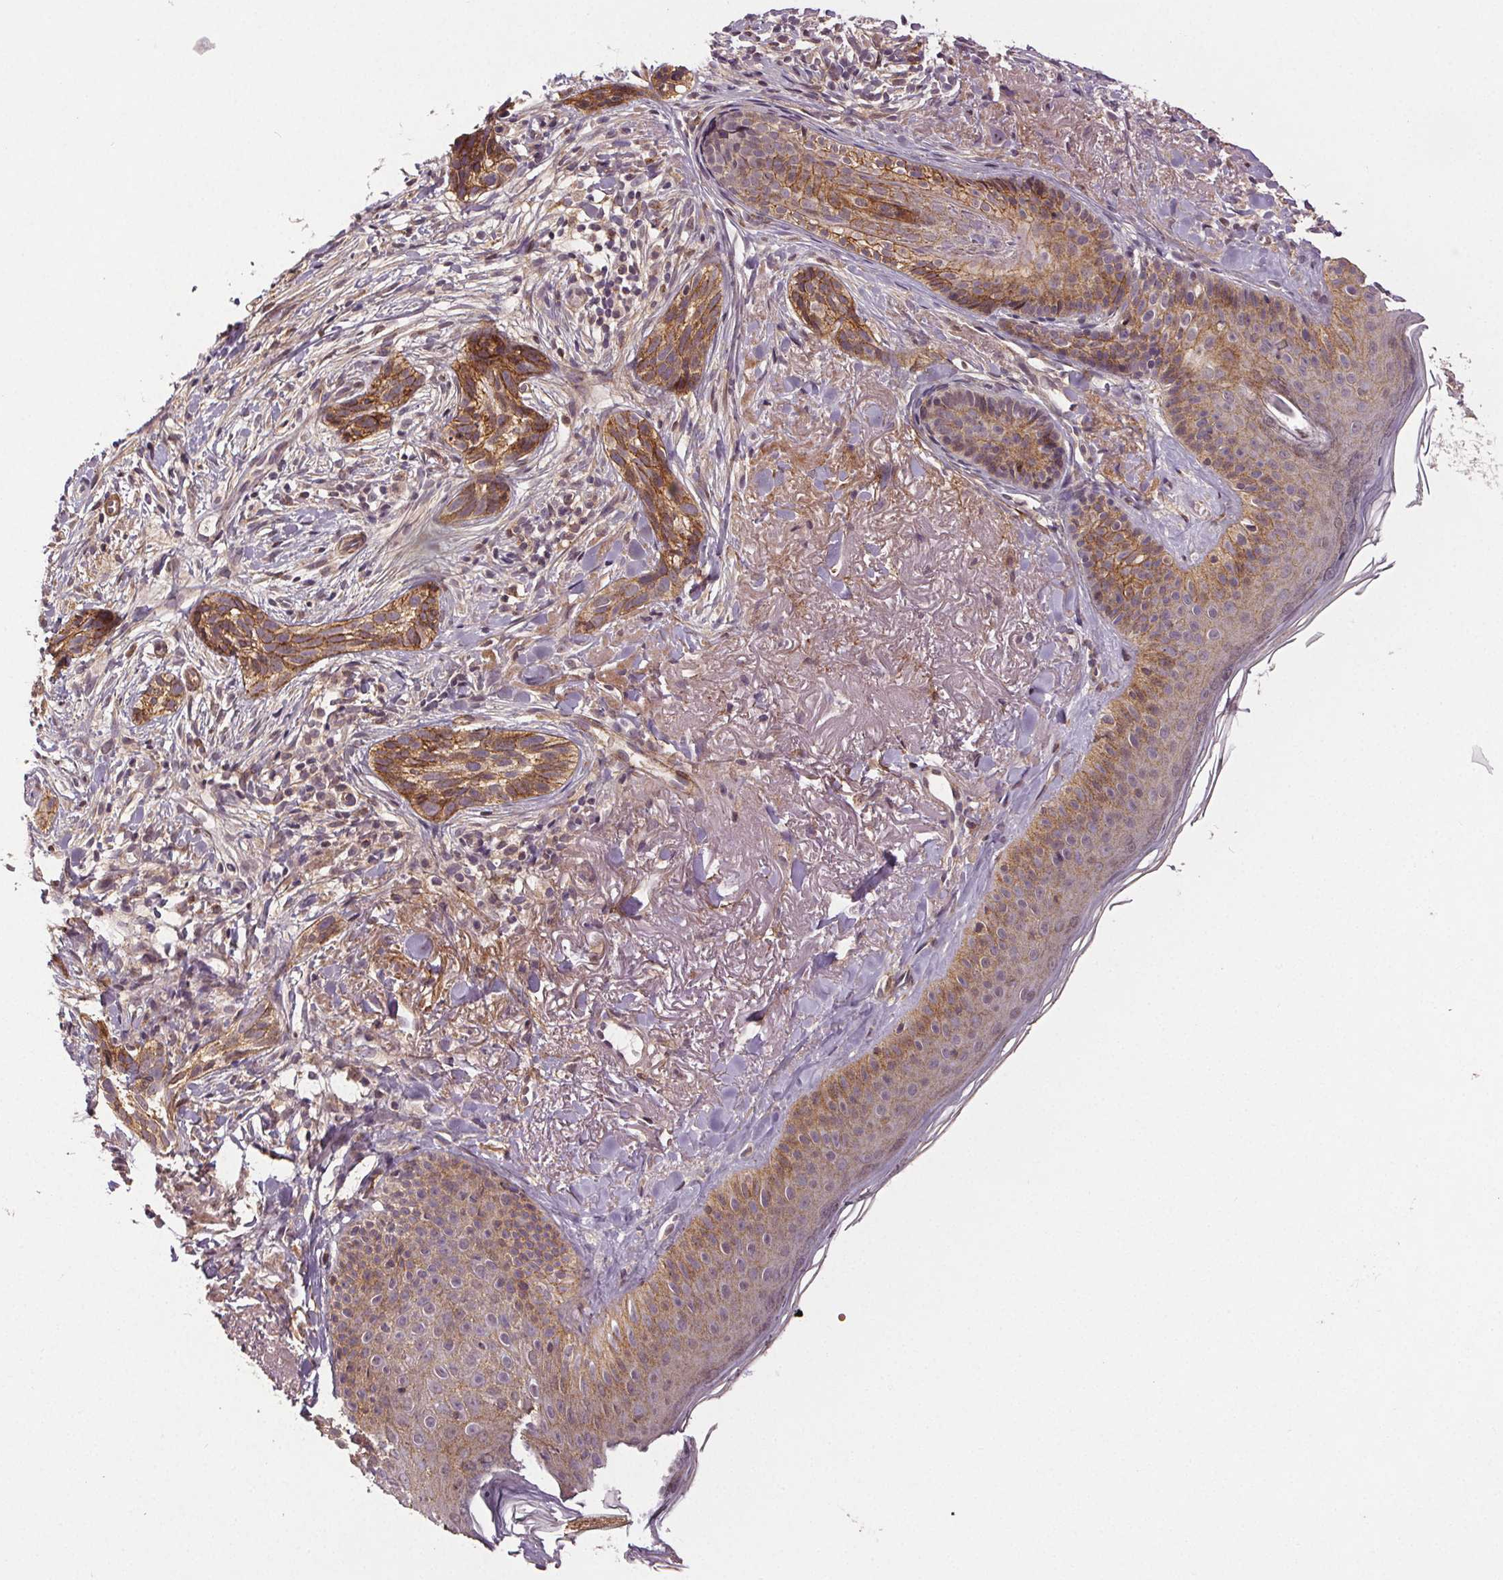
{"staining": {"intensity": "moderate", "quantity": ">75%", "location": "cytoplasmic/membranous"}, "tissue": "skin cancer", "cell_type": "Tumor cells", "image_type": "cancer", "snomed": [{"axis": "morphology", "description": "Basal cell carcinoma"}, {"axis": "morphology", "description": "BCC, high aggressive"}, {"axis": "topography", "description": "Skin"}], "caption": "Immunohistochemistry (DAB) staining of human skin cancer (basal cell carcinoma) demonstrates moderate cytoplasmic/membranous protein expression in about >75% of tumor cells.", "gene": "EPHB3", "patient": {"sex": "female", "age": 86}}